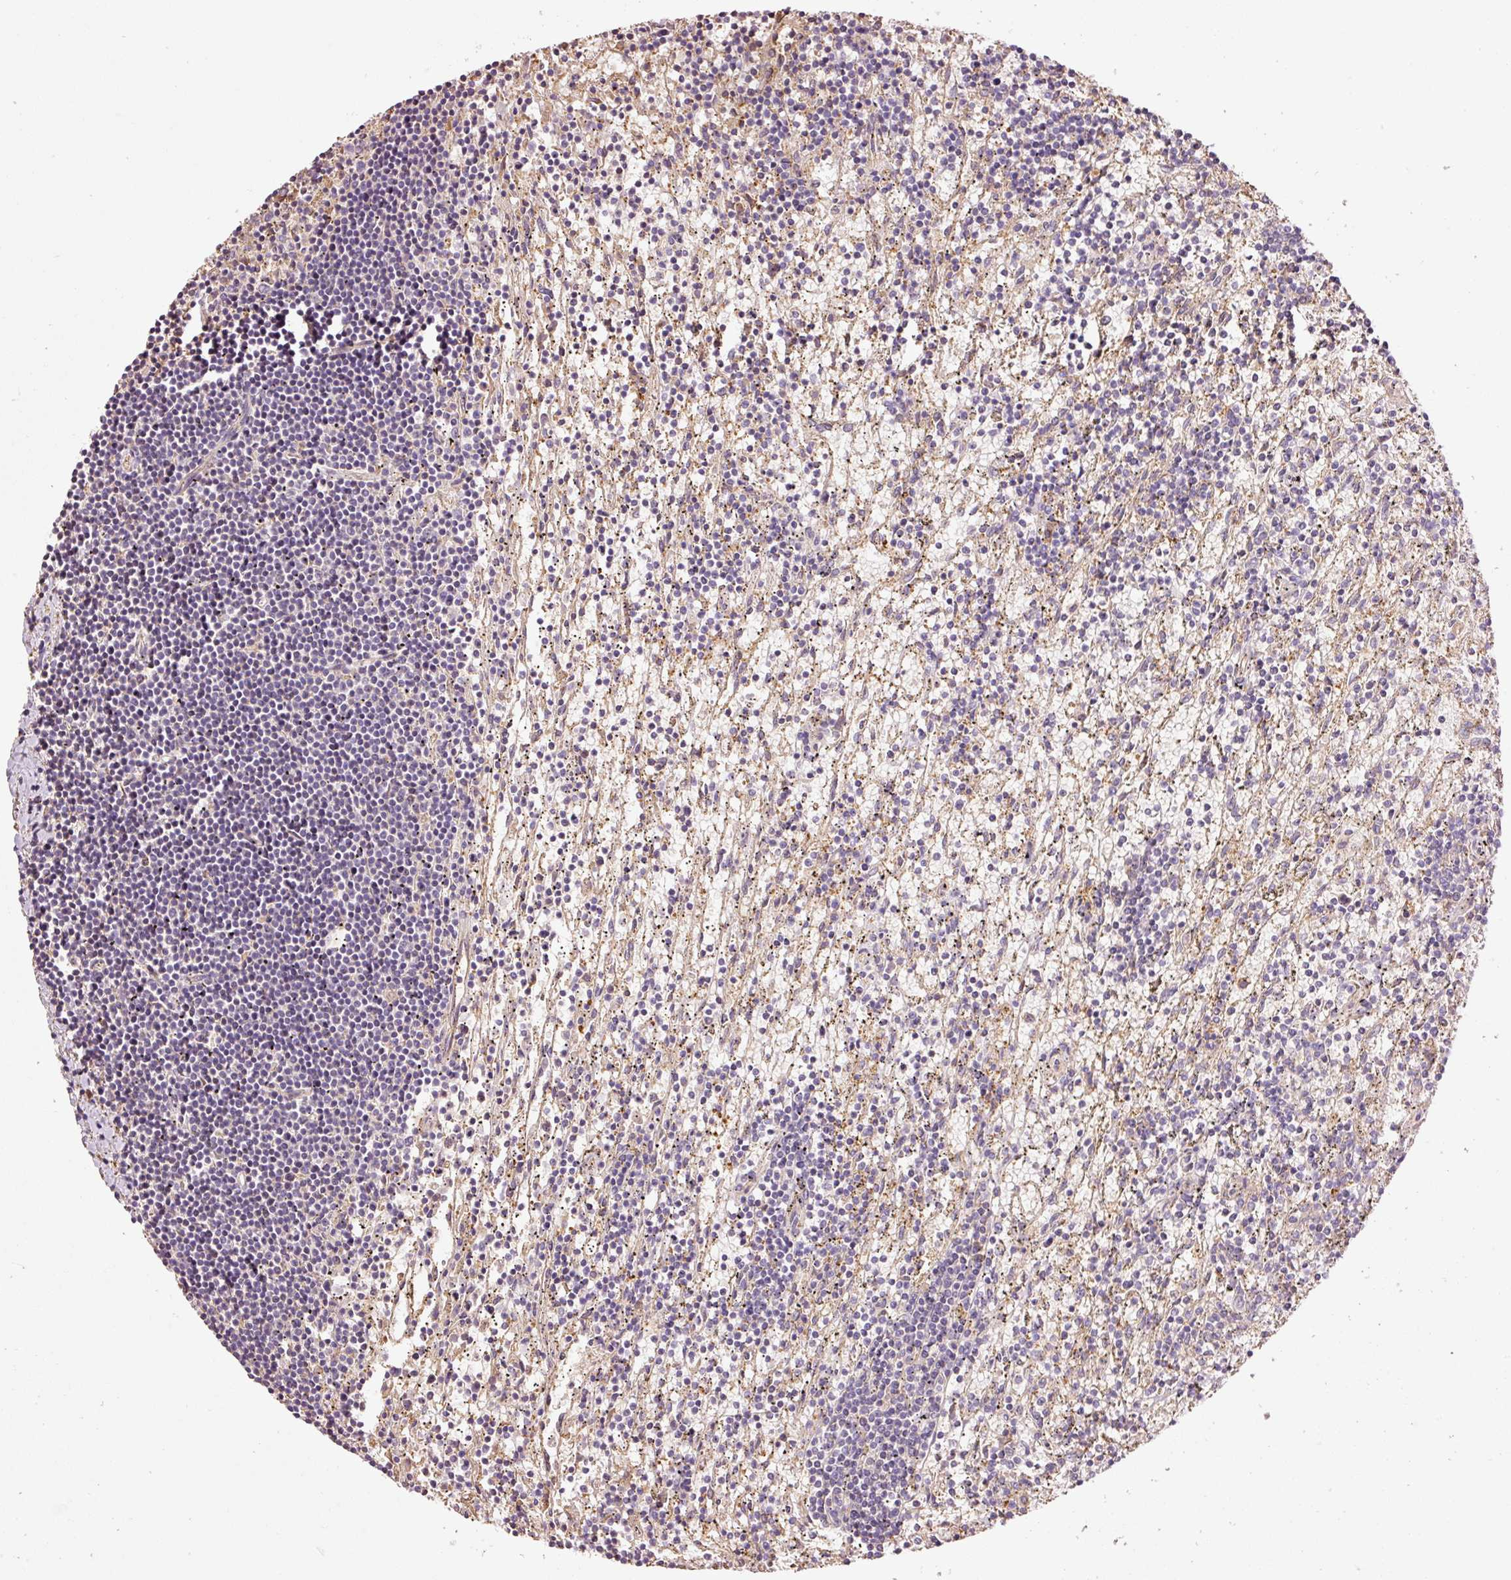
{"staining": {"intensity": "negative", "quantity": "none", "location": "none"}, "tissue": "lymphoma", "cell_type": "Tumor cells", "image_type": "cancer", "snomed": [{"axis": "morphology", "description": "Malignant lymphoma, non-Hodgkin's type, Low grade"}, {"axis": "topography", "description": "Spleen"}], "caption": "Lymphoma stained for a protein using immunohistochemistry shows no expression tumor cells.", "gene": "NID2", "patient": {"sex": "male", "age": 76}}